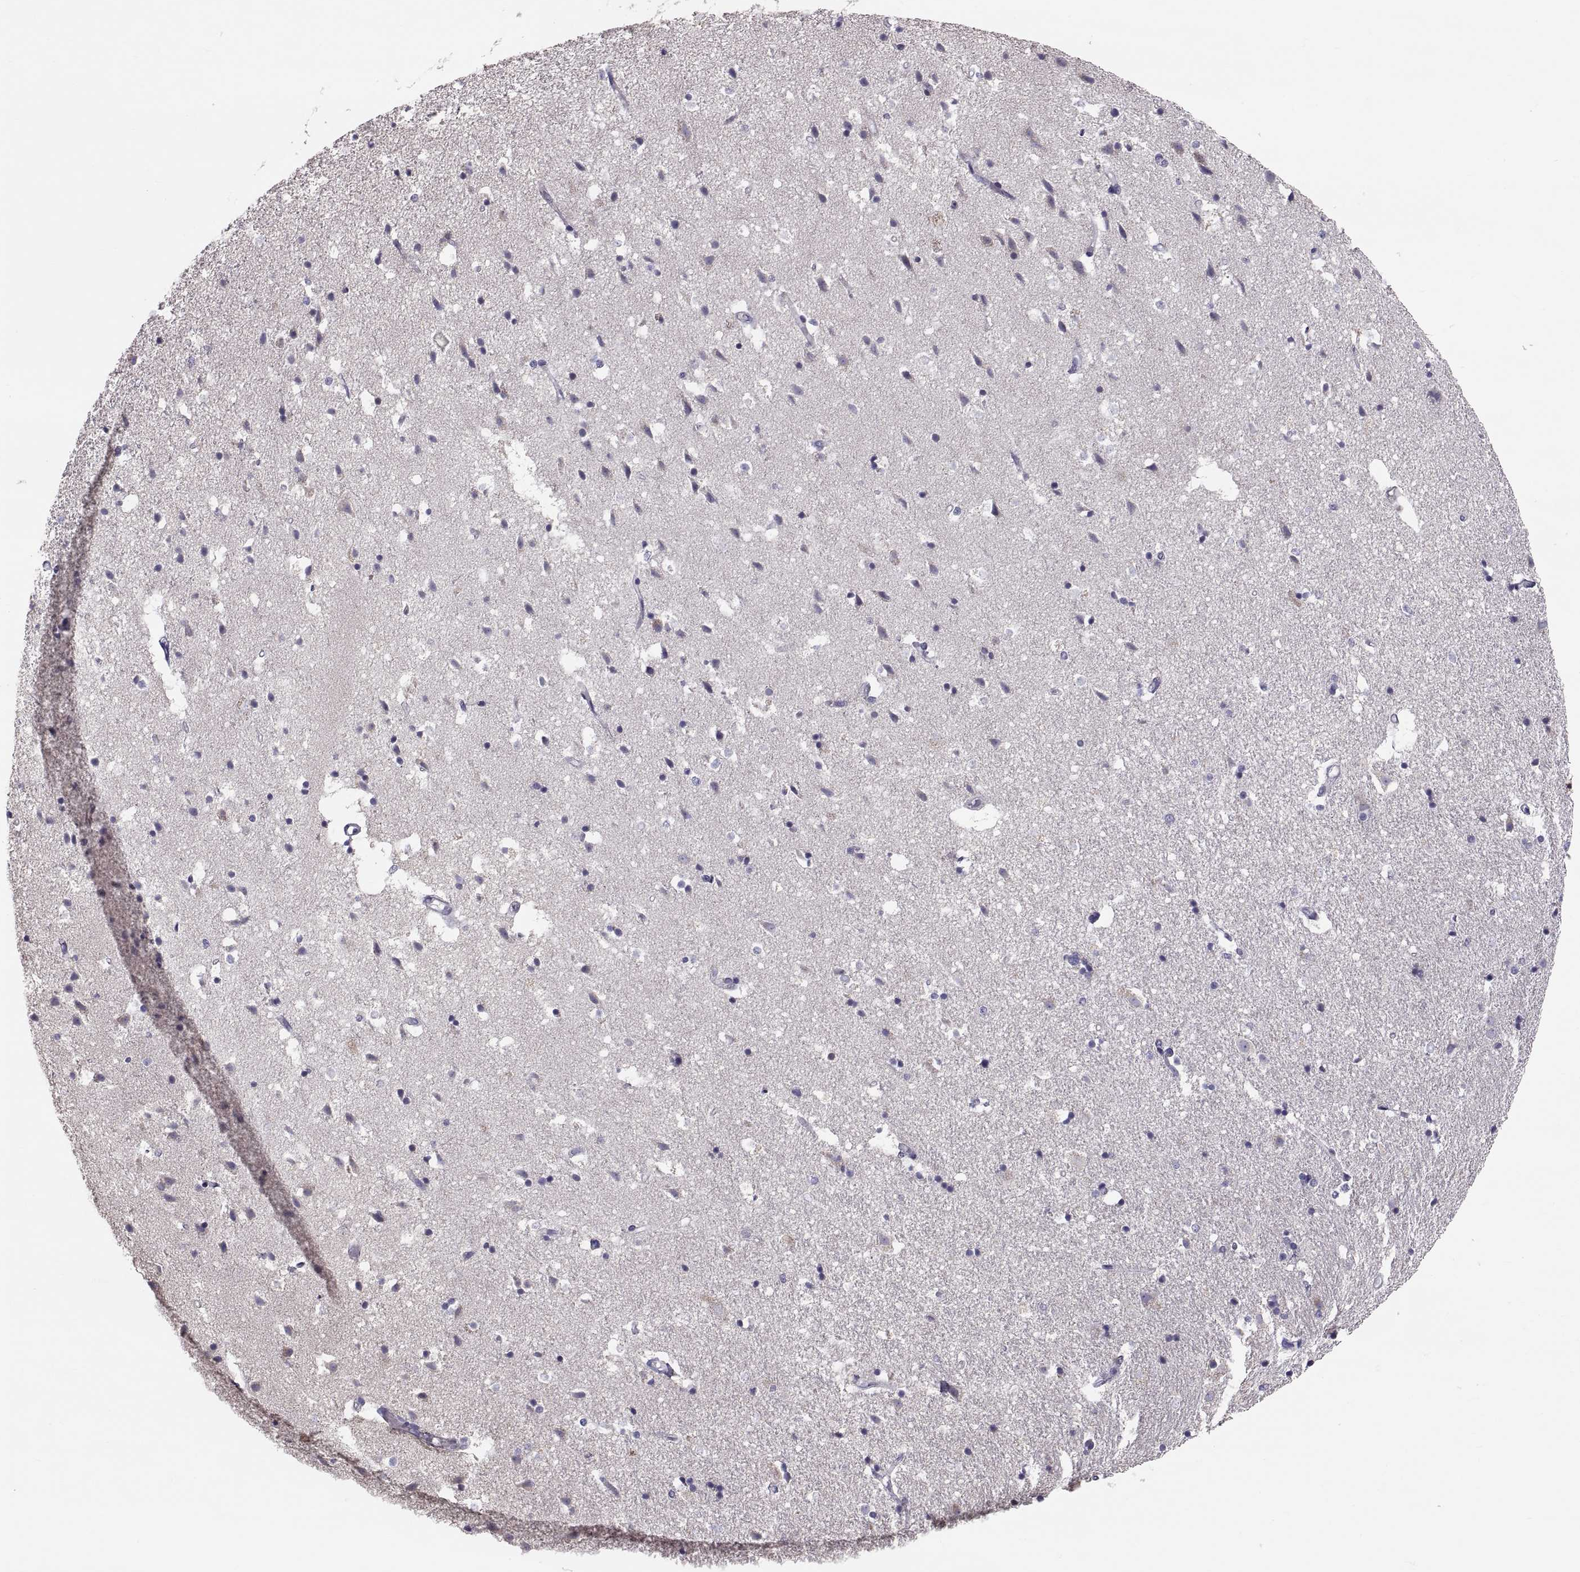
{"staining": {"intensity": "negative", "quantity": "none", "location": "none"}, "tissue": "hippocampus", "cell_type": "Glial cells", "image_type": "normal", "snomed": [{"axis": "morphology", "description": "Normal tissue, NOS"}, {"axis": "topography", "description": "Hippocampus"}], "caption": "Immunohistochemistry image of normal hippocampus stained for a protein (brown), which shows no expression in glial cells.", "gene": "TNNC1", "patient": {"sex": "male", "age": 49}}